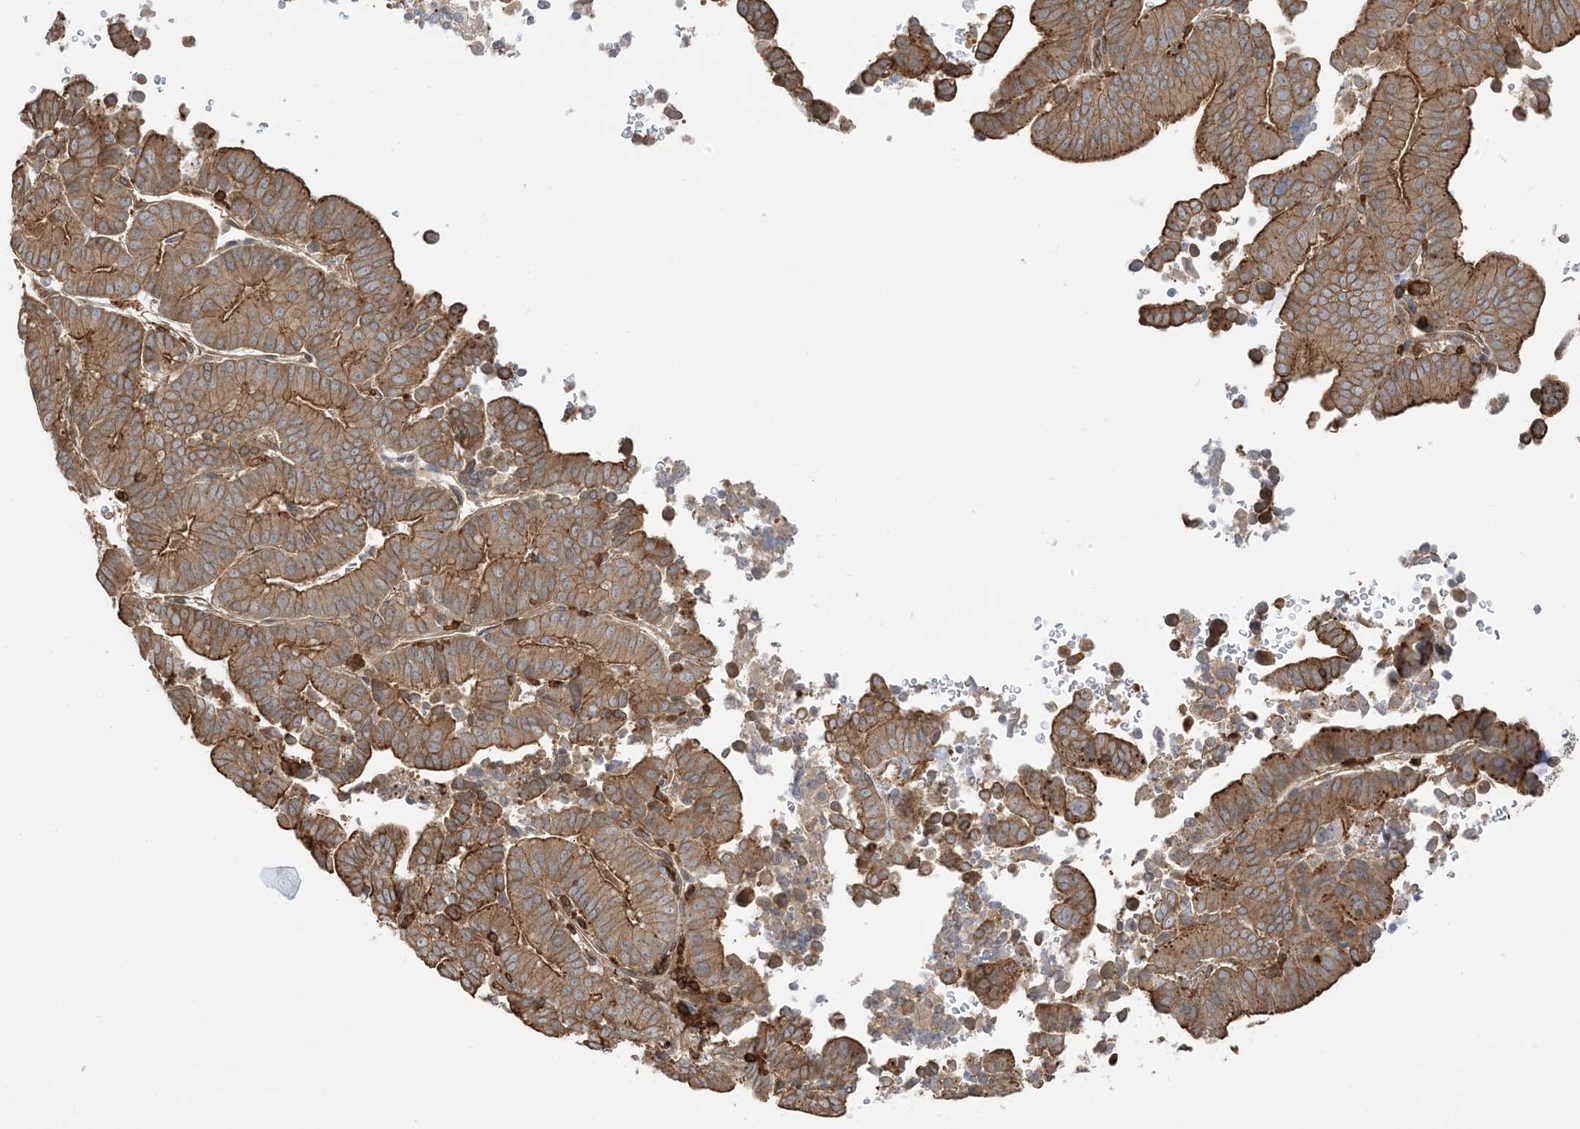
{"staining": {"intensity": "moderate", "quantity": ">75%", "location": "cytoplasmic/membranous"}, "tissue": "liver cancer", "cell_type": "Tumor cells", "image_type": "cancer", "snomed": [{"axis": "morphology", "description": "Cholangiocarcinoma"}, {"axis": "topography", "description": "Liver"}], "caption": "A photomicrograph of liver cholangiocarcinoma stained for a protein reveals moderate cytoplasmic/membranous brown staining in tumor cells.", "gene": "CAPZB", "patient": {"sex": "female", "age": 75}}